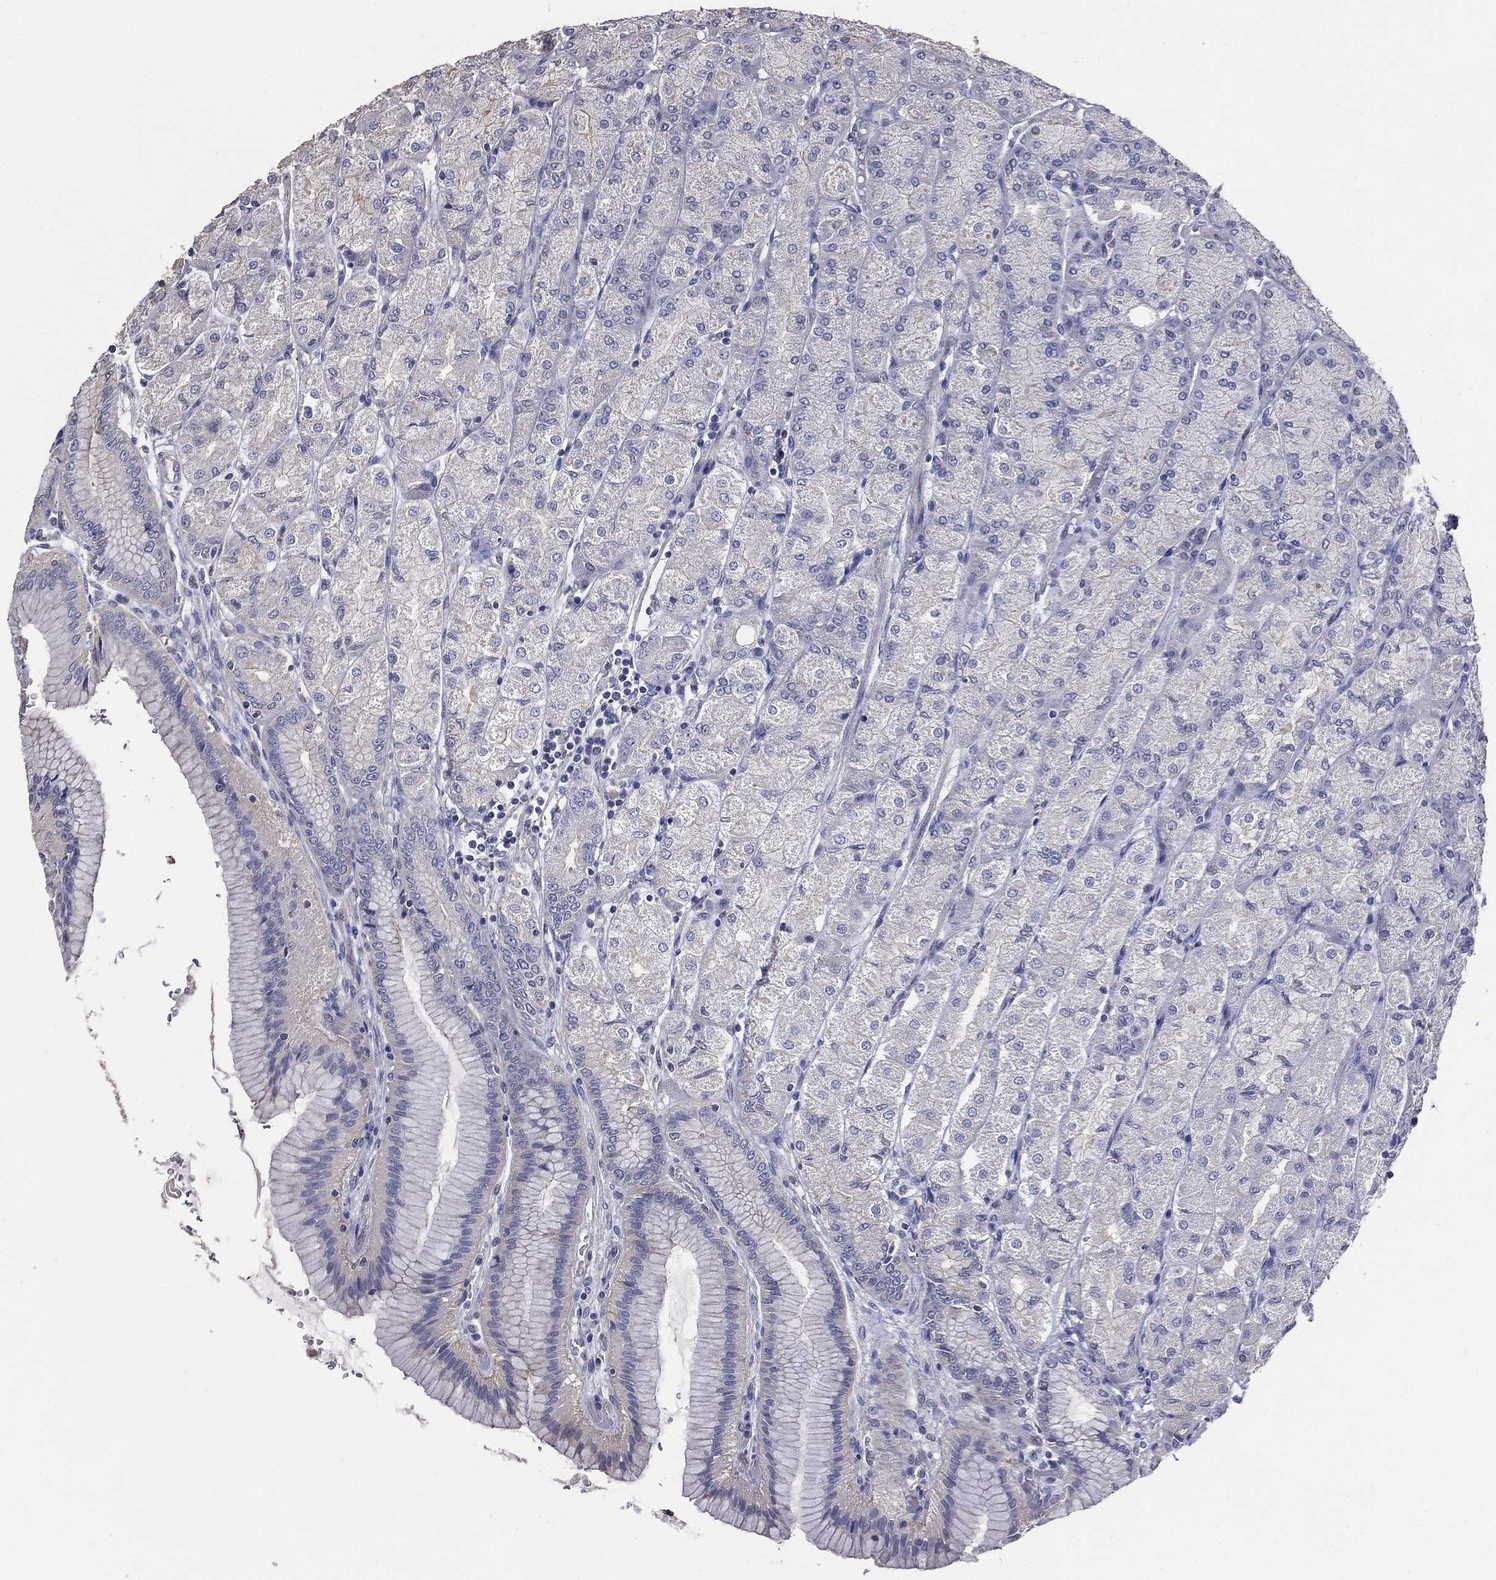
{"staining": {"intensity": "negative", "quantity": "none", "location": "none"}, "tissue": "stomach", "cell_type": "Glandular cells", "image_type": "normal", "snomed": [{"axis": "morphology", "description": "Normal tissue, NOS"}, {"axis": "morphology", "description": "Adenocarcinoma, NOS"}, {"axis": "morphology", "description": "Adenocarcinoma, High grade"}, {"axis": "topography", "description": "Stomach, upper"}, {"axis": "topography", "description": "Stomach"}], "caption": "This micrograph is of unremarkable stomach stained with immunohistochemistry to label a protein in brown with the nuclei are counter-stained blue. There is no positivity in glandular cells. (Brightfield microscopy of DAB (3,3'-diaminobenzidine) immunohistochemistry (IHC) at high magnification).", "gene": "SERPINB2", "patient": {"sex": "female", "age": 65}}